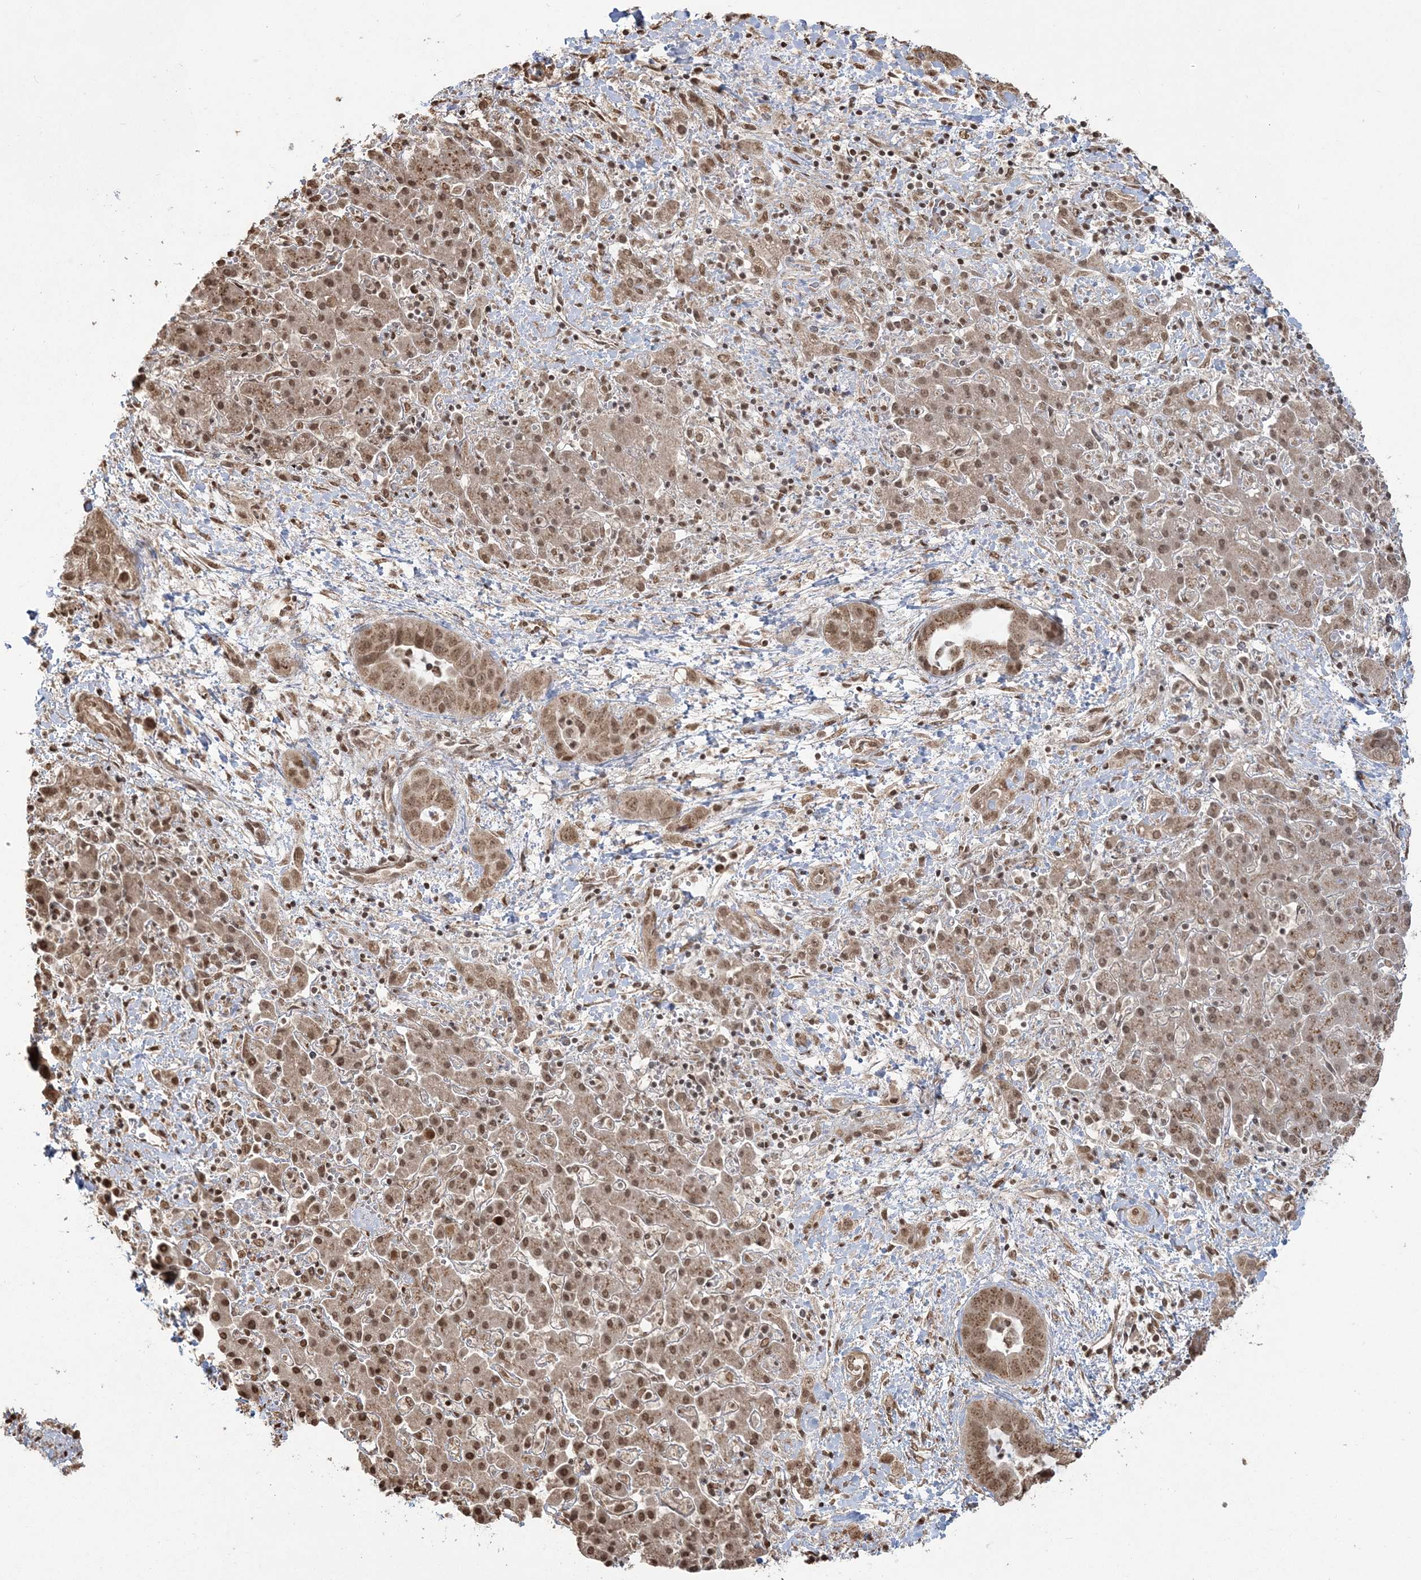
{"staining": {"intensity": "moderate", "quantity": ">75%", "location": "cytoplasmic/membranous,nuclear"}, "tissue": "liver cancer", "cell_type": "Tumor cells", "image_type": "cancer", "snomed": [{"axis": "morphology", "description": "Cholangiocarcinoma"}, {"axis": "topography", "description": "Liver"}], "caption": "Protein analysis of cholangiocarcinoma (liver) tissue shows moderate cytoplasmic/membranous and nuclear staining in about >75% of tumor cells. Using DAB (brown) and hematoxylin (blue) stains, captured at high magnification using brightfield microscopy.", "gene": "ZNF839", "patient": {"sex": "female", "age": 52}}